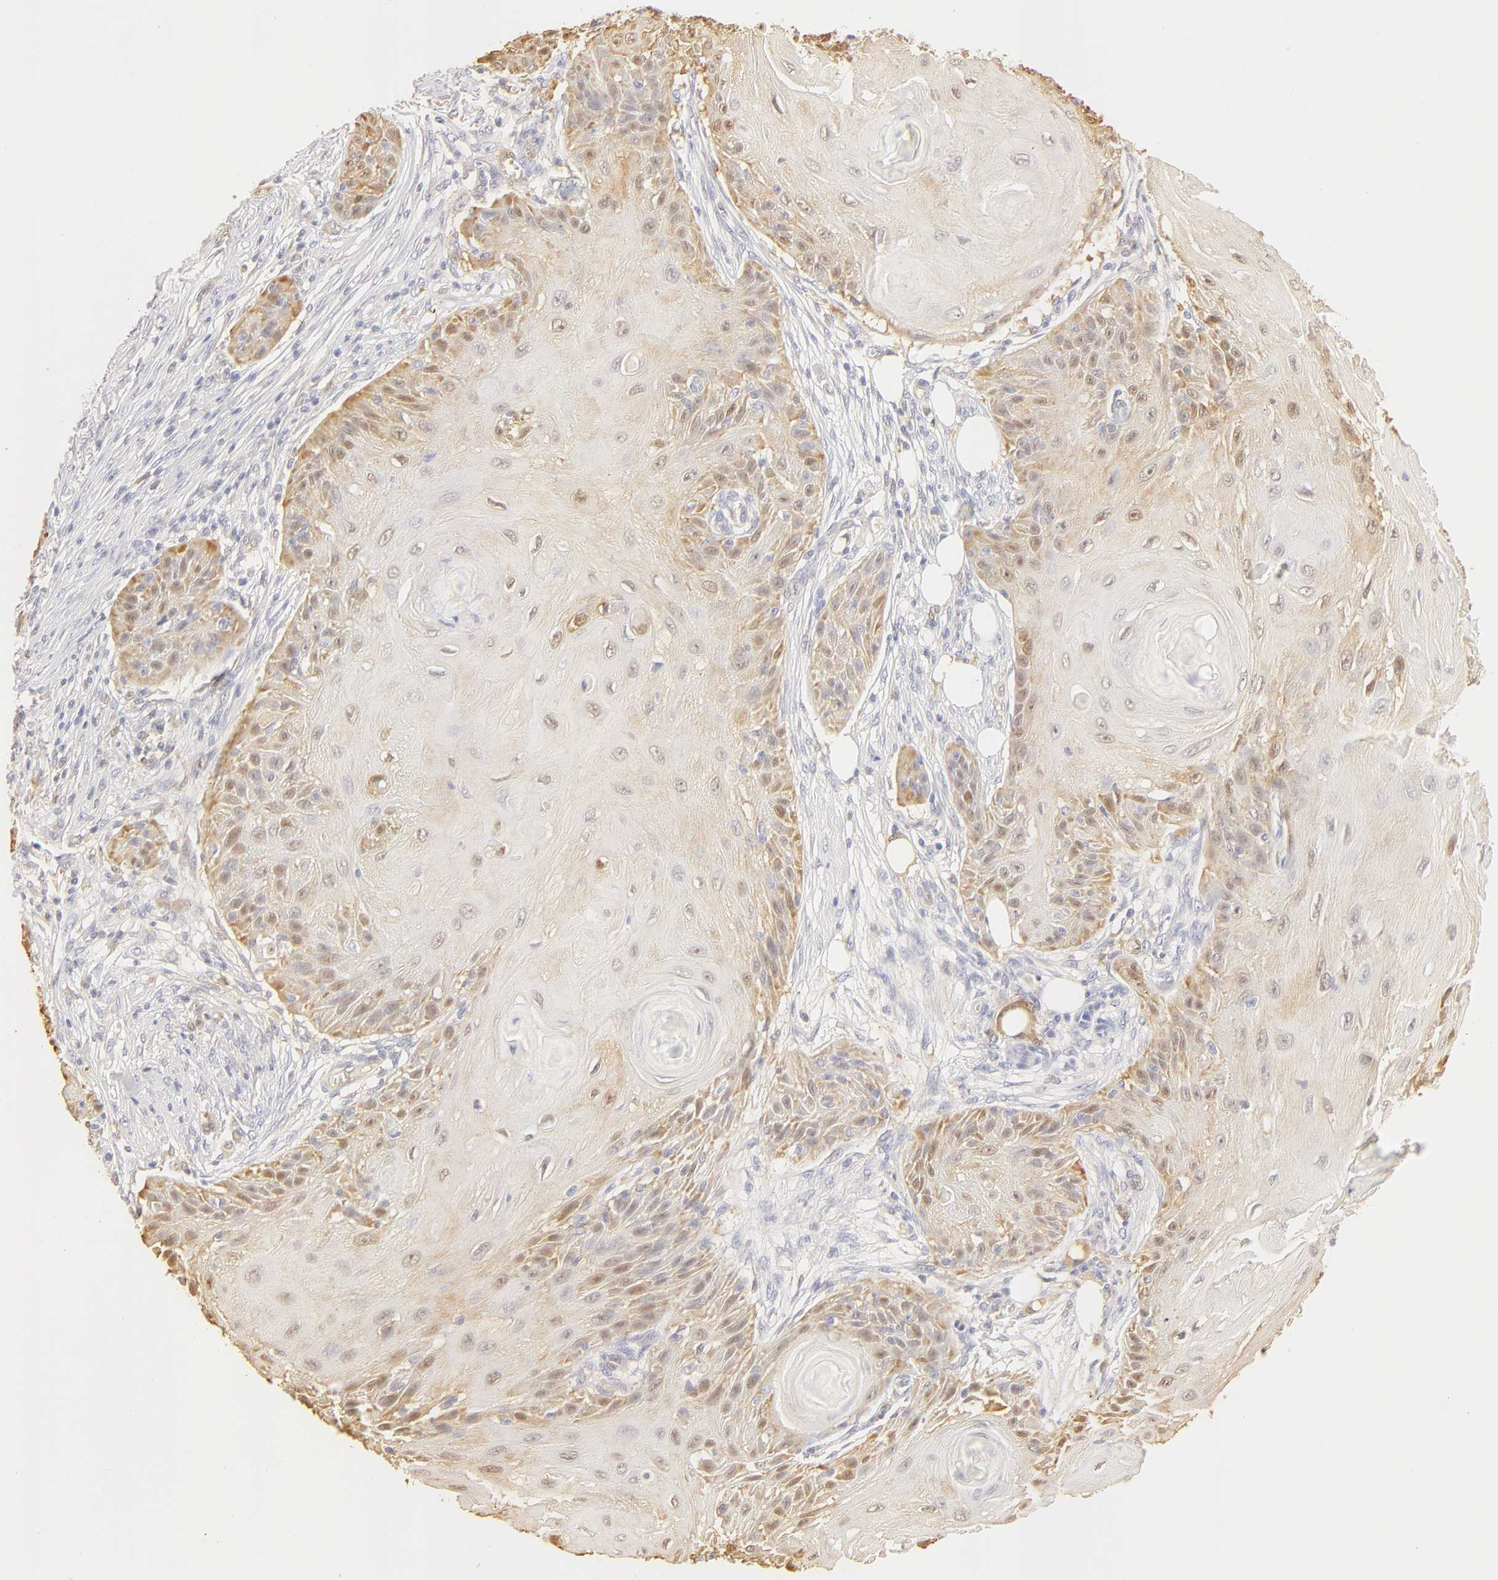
{"staining": {"intensity": "weak", "quantity": "<25%", "location": "nuclear"}, "tissue": "skin cancer", "cell_type": "Tumor cells", "image_type": "cancer", "snomed": [{"axis": "morphology", "description": "Squamous cell carcinoma, NOS"}, {"axis": "topography", "description": "Skin"}], "caption": "Skin cancer stained for a protein using IHC exhibits no positivity tumor cells.", "gene": "CA2", "patient": {"sex": "female", "age": 88}}